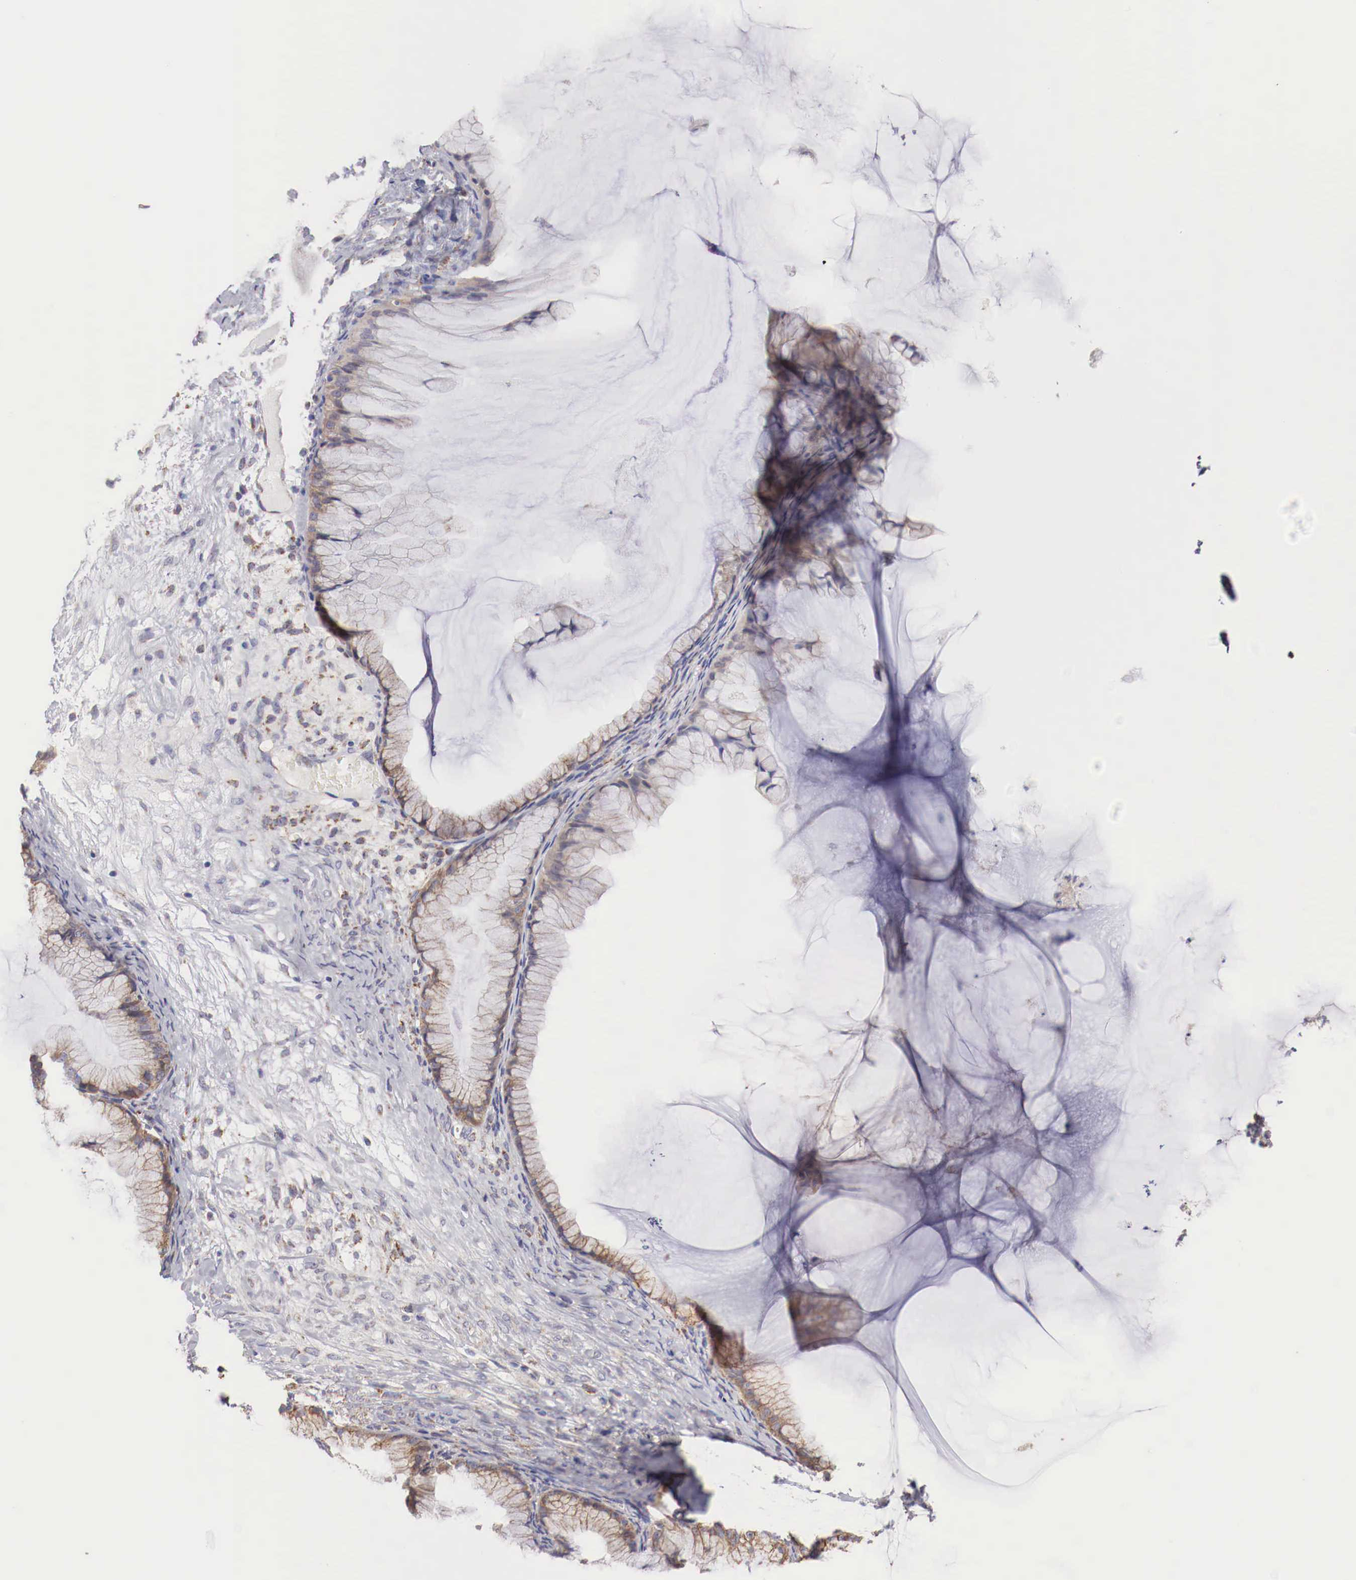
{"staining": {"intensity": "moderate", "quantity": ">75%", "location": "cytoplasmic/membranous"}, "tissue": "ovarian cancer", "cell_type": "Tumor cells", "image_type": "cancer", "snomed": [{"axis": "morphology", "description": "Cystadenocarcinoma, mucinous, NOS"}, {"axis": "topography", "description": "Ovary"}], "caption": "Tumor cells demonstrate medium levels of moderate cytoplasmic/membranous staining in about >75% of cells in human ovarian cancer (mucinous cystadenocarcinoma).", "gene": "XPNPEP3", "patient": {"sex": "female", "age": 41}}